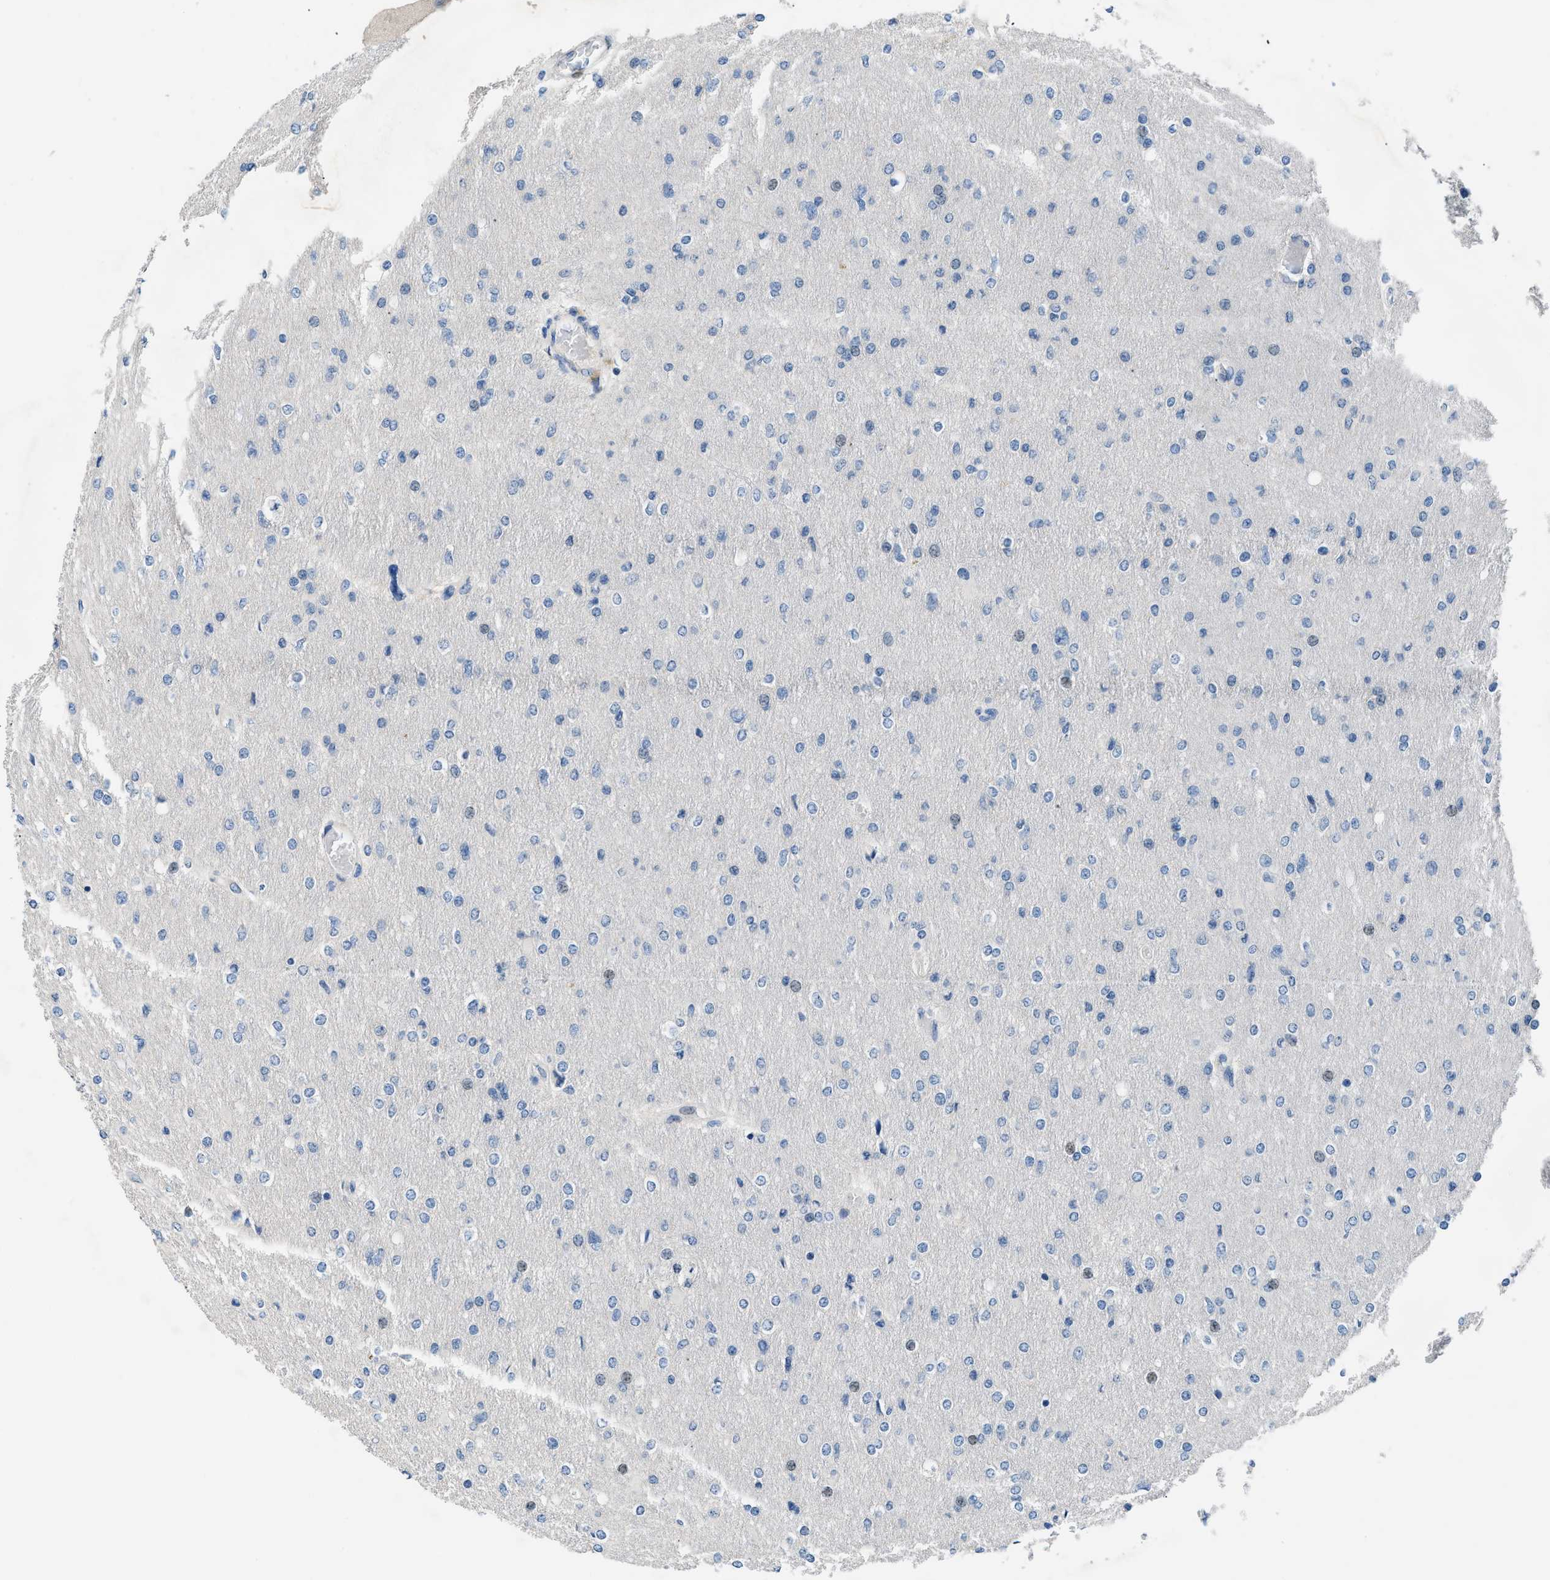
{"staining": {"intensity": "weak", "quantity": "<25%", "location": "nuclear"}, "tissue": "glioma", "cell_type": "Tumor cells", "image_type": "cancer", "snomed": [{"axis": "morphology", "description": "Glioma, malignant, High grade"}, {"axis": "topography", "description": "Cerebral cortex"}], "caption": "DAB (3,3'-diaminobenzidine) immunohistochemical staining of high-grade glioma (malignant) displays no significant positivity in tumor cells.", "gene": "FDCSP", "patient": {"sex": "female", "age": 36}}